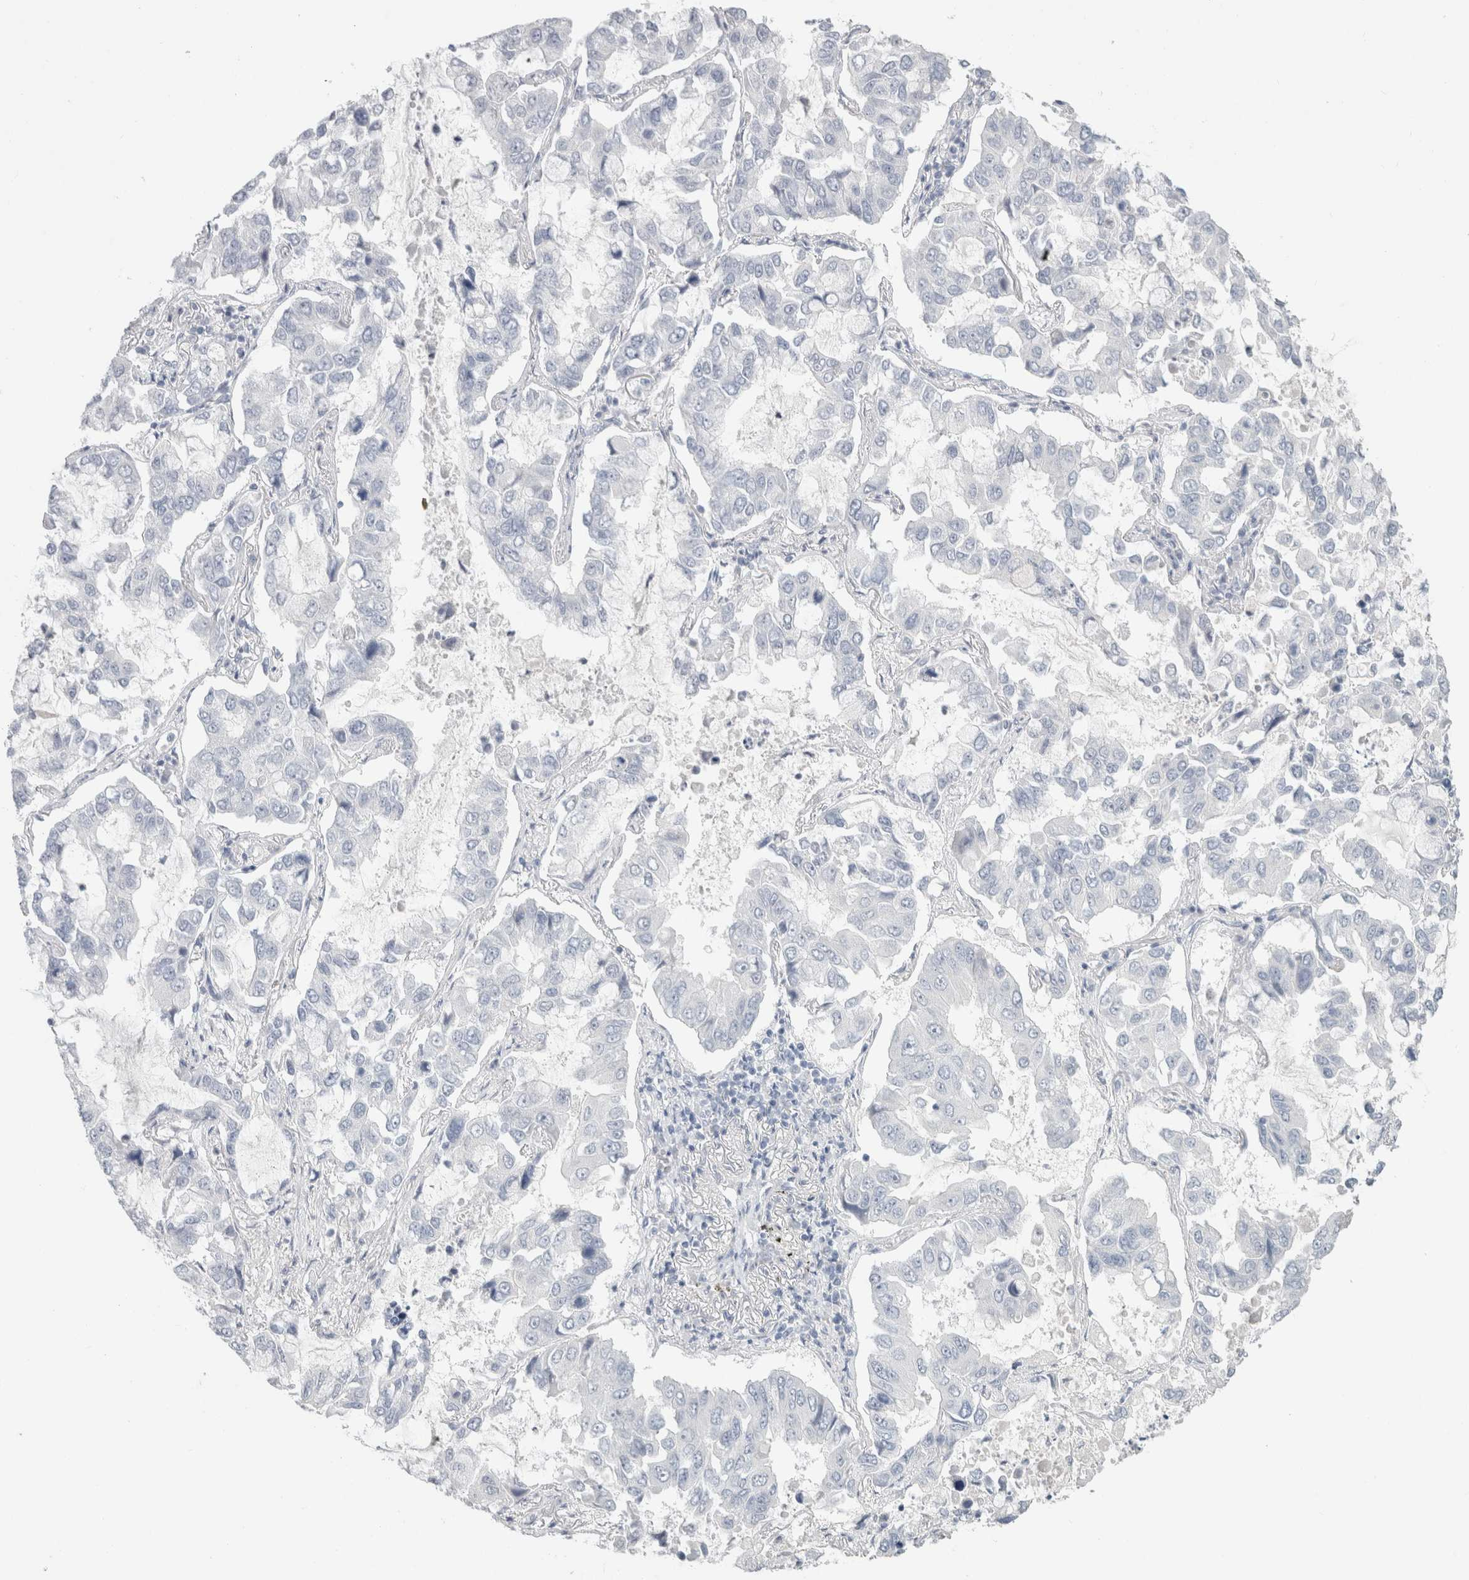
{"staining": {"intensity": "negative", "quantity": "none", "location": "none"}, "tissue": "lung cancer", "cell_type": "Tumor cells", "image_type": "cancer", "snomed": [{"axis": "morphology", "description": "Adenocarcinoma, NOS"}, {"axis": "topography", "description": "Lung"}], "caption": "Lung adenocarcinoma was stained to show a protein in brown. There is no significant staining in tumor cells.", "gene": "SLC6A1", "patient": {"sex": "male", "age": 64}}